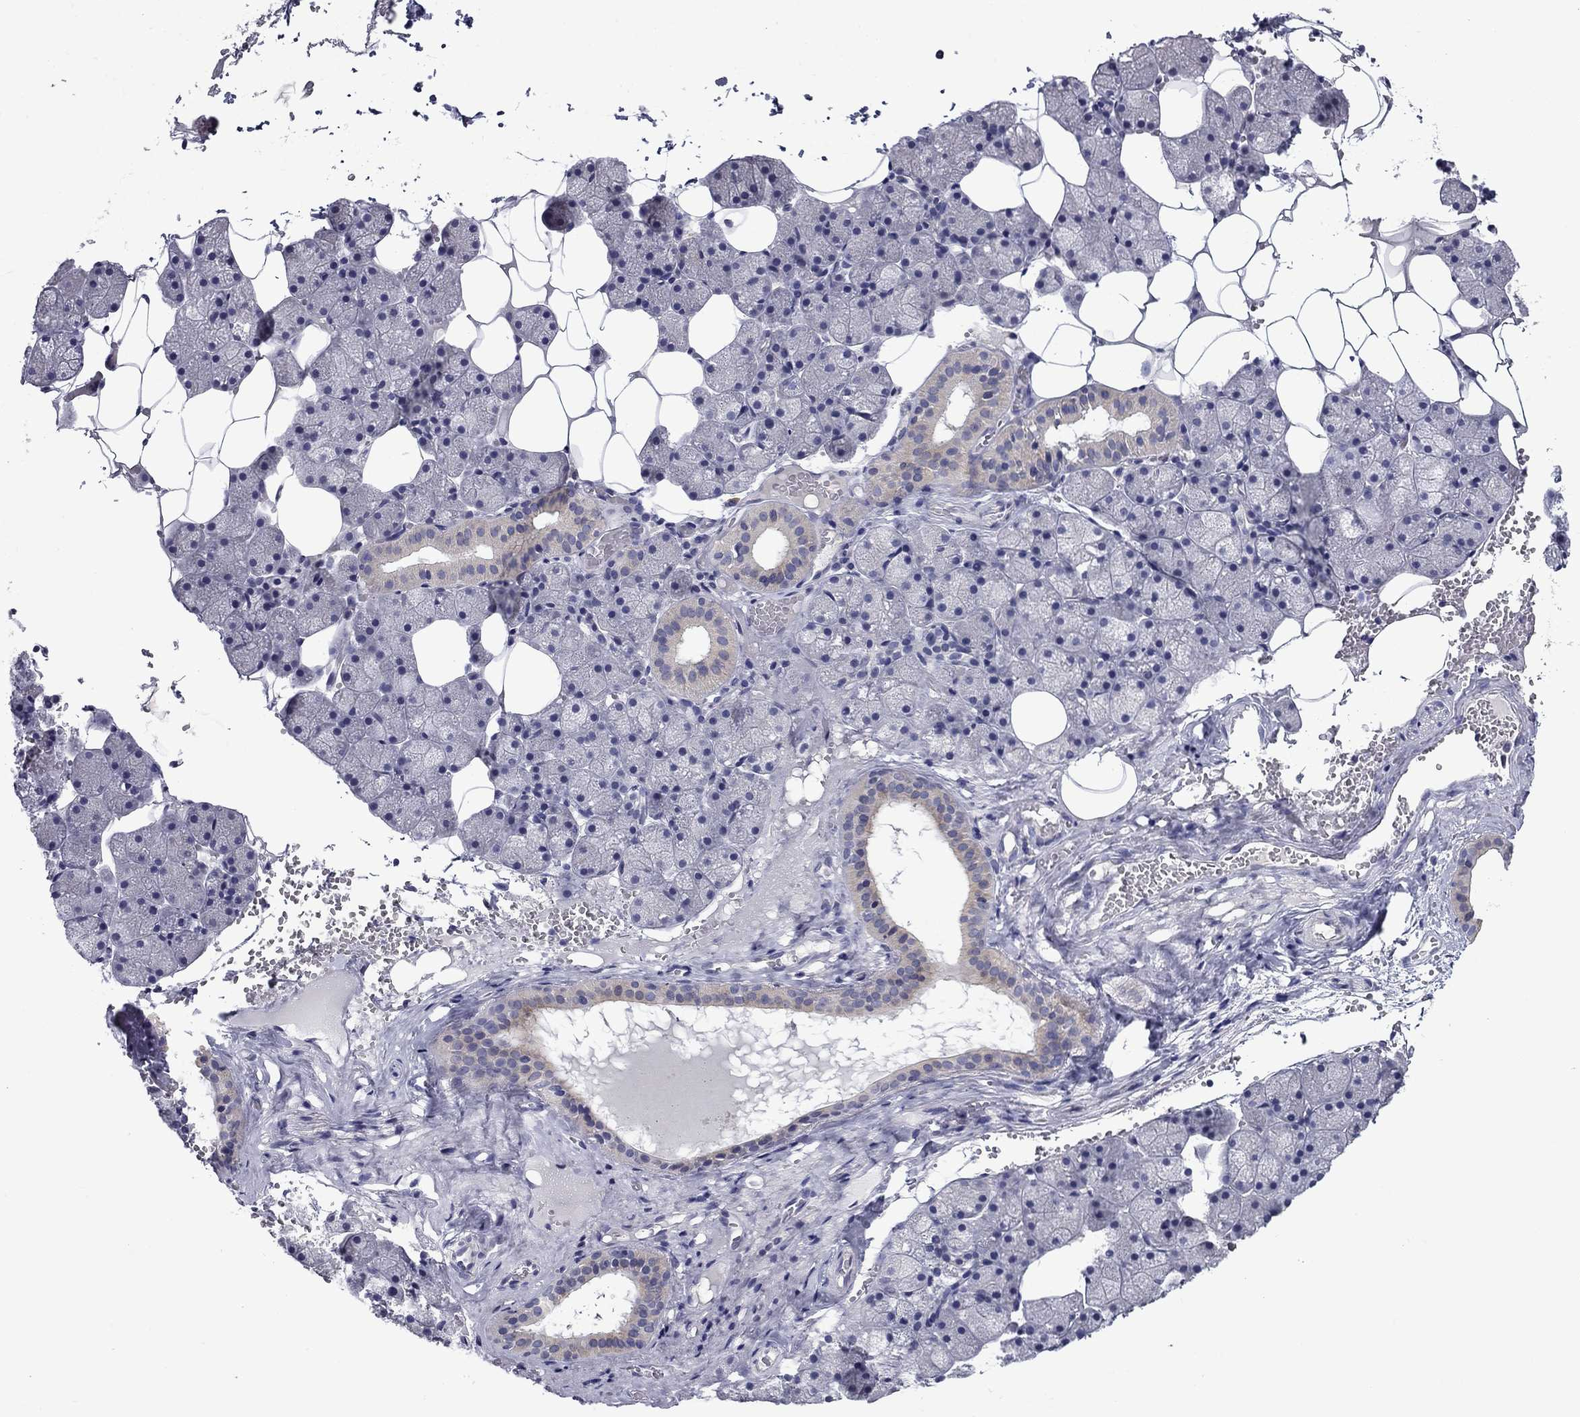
{"staining": {"intensity": "negative", "quantity": "none", "location": "none"}, "tissue": "salivary gland", "cell_type": "Glandular cells", "image_type": "normal", "snomed": [{"axis": "morphology", "description": "Normal tissue, NOS"}, {"axis": "topography", "description": "Salivary gland"}], "caption": "Photomicrograph shows no protein positivity in glandular cells of unremarkable salivary gland. The staining is performed using DAB (3,3'-diaminobenzidine) brown chromogen with nuclei counter-stained in using hematoxylin.", "gene": "SPATA7", "patient": {"sex": "male", "age": 38}}